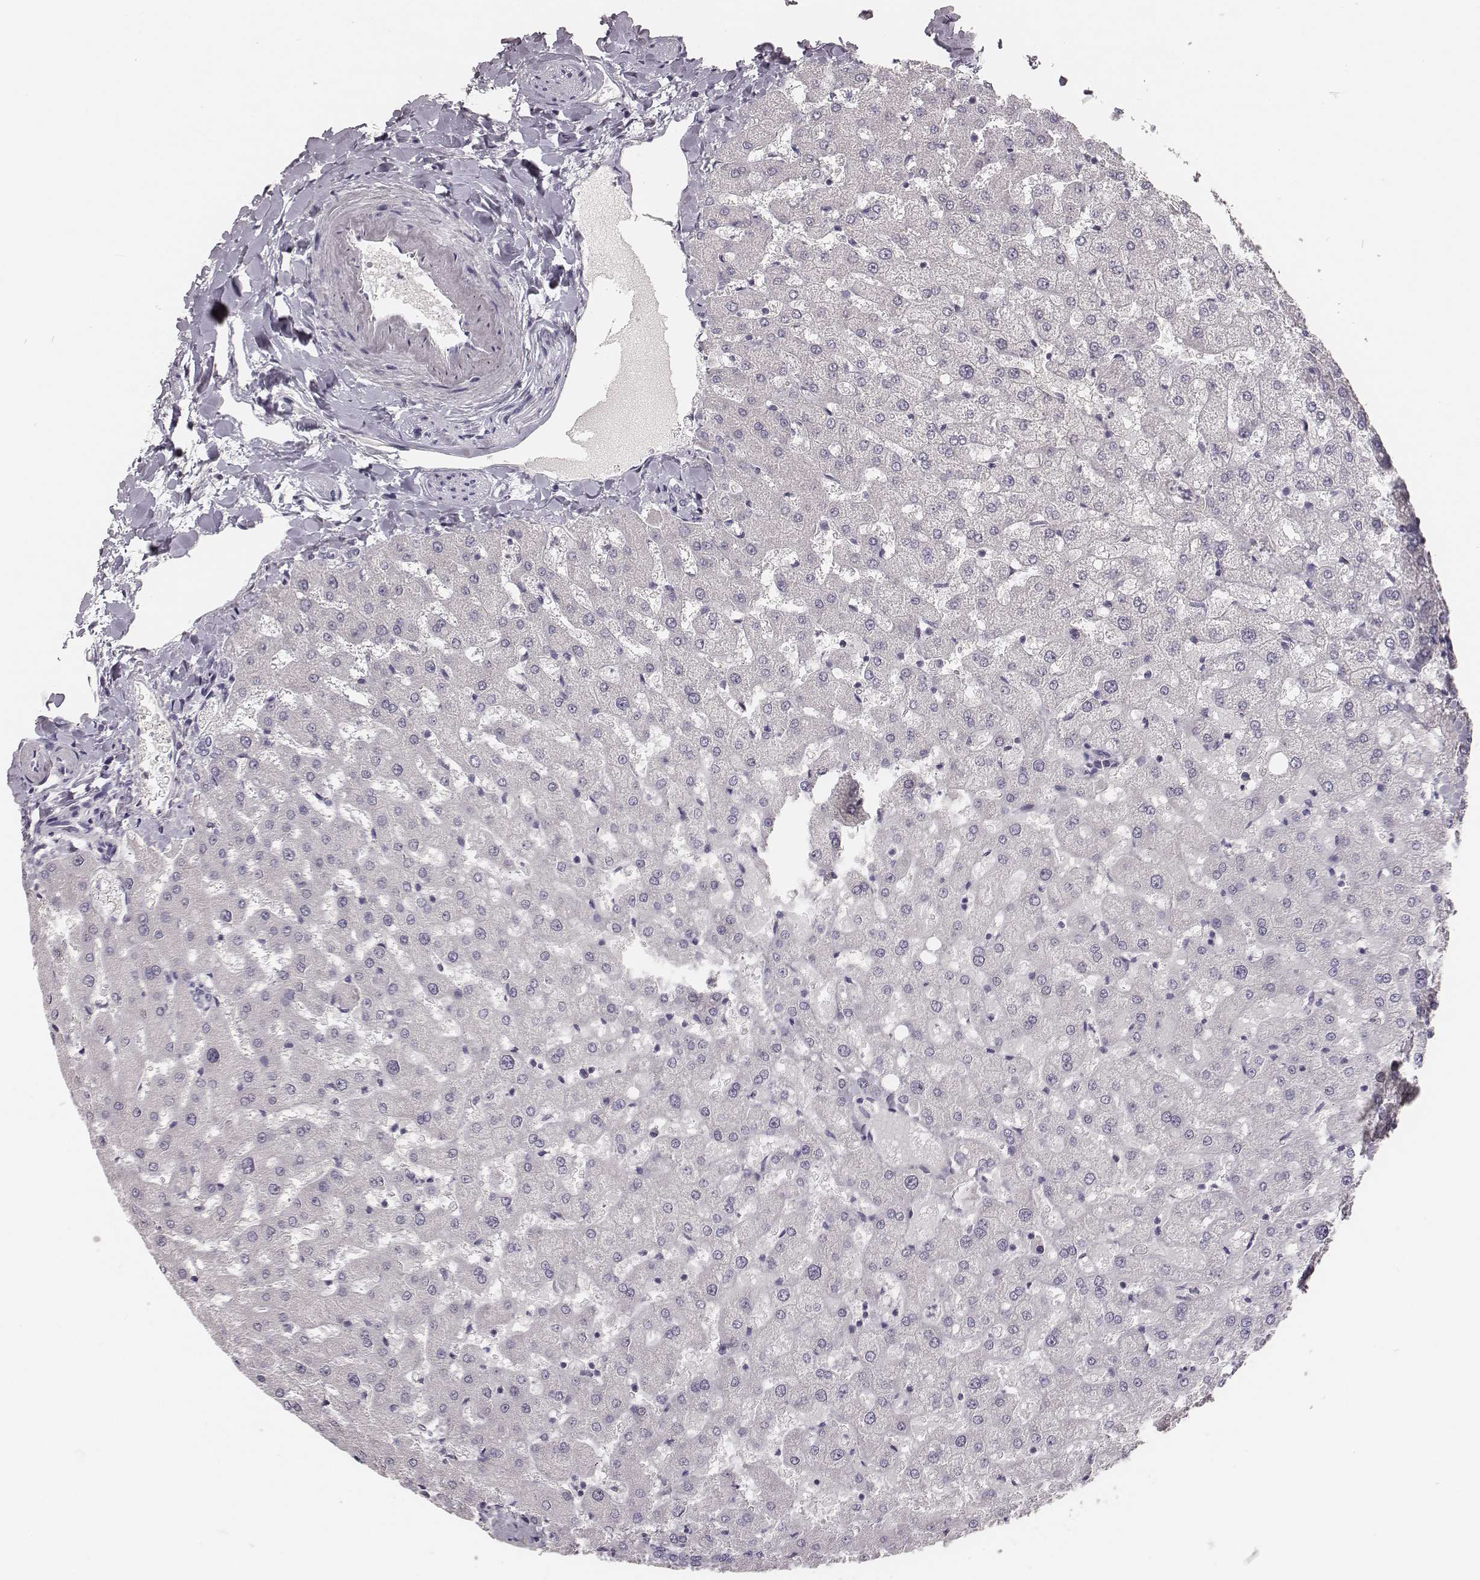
{"staining": {"intensity": "negative", "quantity": "none", "location": "none"}, "tissue": "liver", "cell_type": "Cholangiocytes", "image_type": "normal", "snomed": [{"axis": "morphology", "description": "Normal tissue, NOS"}, {"axis": "topography", "description": "Liver"}], "caption": "A photomicrograph of liver stained for a protein reveals no brown staining in cholangiocytes.", "gene": "MYH6", "patient": {"sex": "female", "age": 50}}